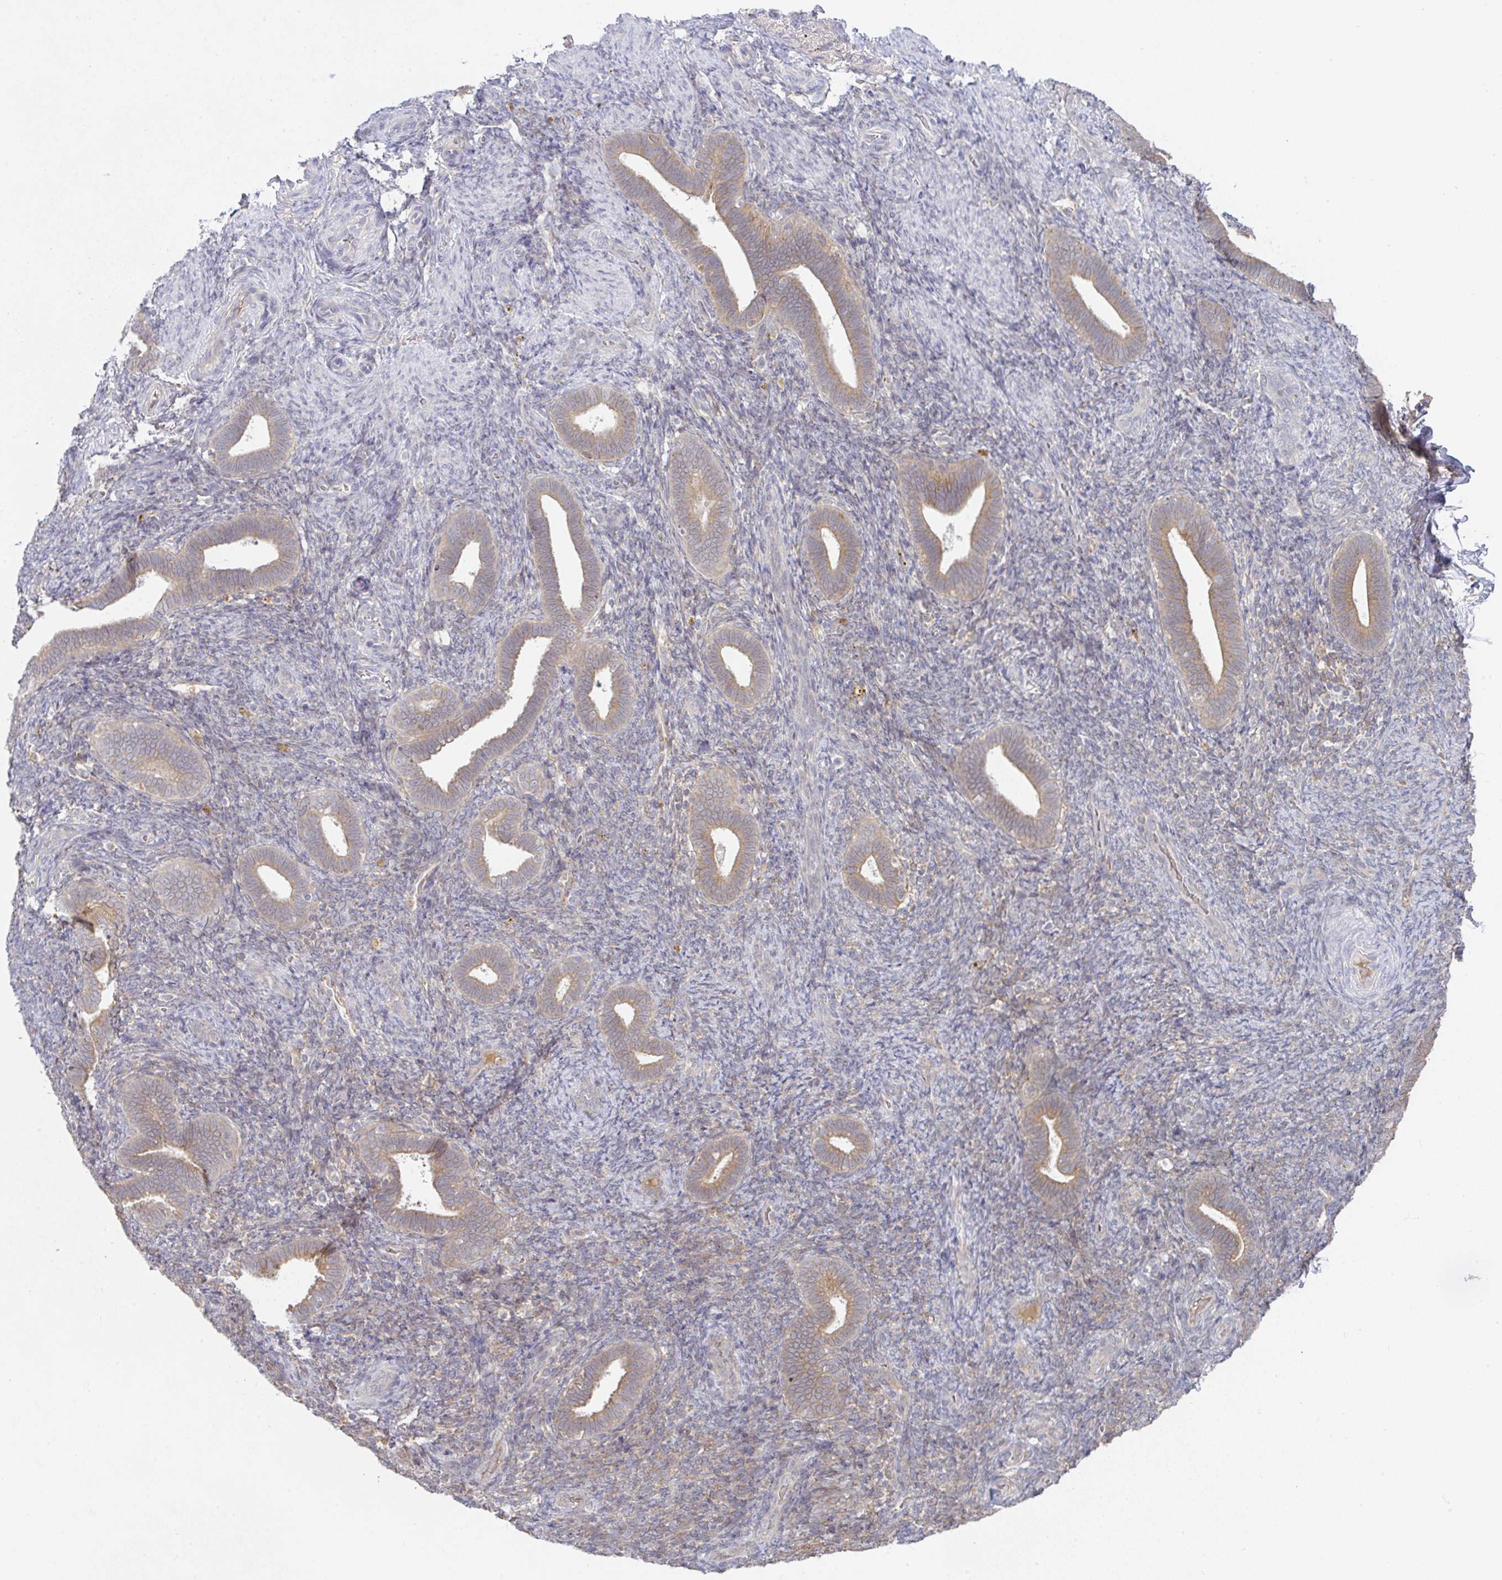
{"staining": {"intensity": "moderate", "quantity": "<25%", "location": "cytoplasmic/membranous"}, "tissue": "endometrium", "cell_type": "Cells in endometrial stroma", "image_type": "normal", "snomed": [{"axis": "morphology", "description": "Normal tissue, NOS"}, {"axis": "topography", "description": "Endometrium"}], "caption": "Immunohistochemistry (DAB (3,3'-diaminobenzidine)) staining of benign human endometrium demonstrates moderate cytoplasmic/membranous protein expression in about <25% of cells in endometrial stroma.", "gene": "DERL2", "patient": {"sex": "female", "age": 34}}